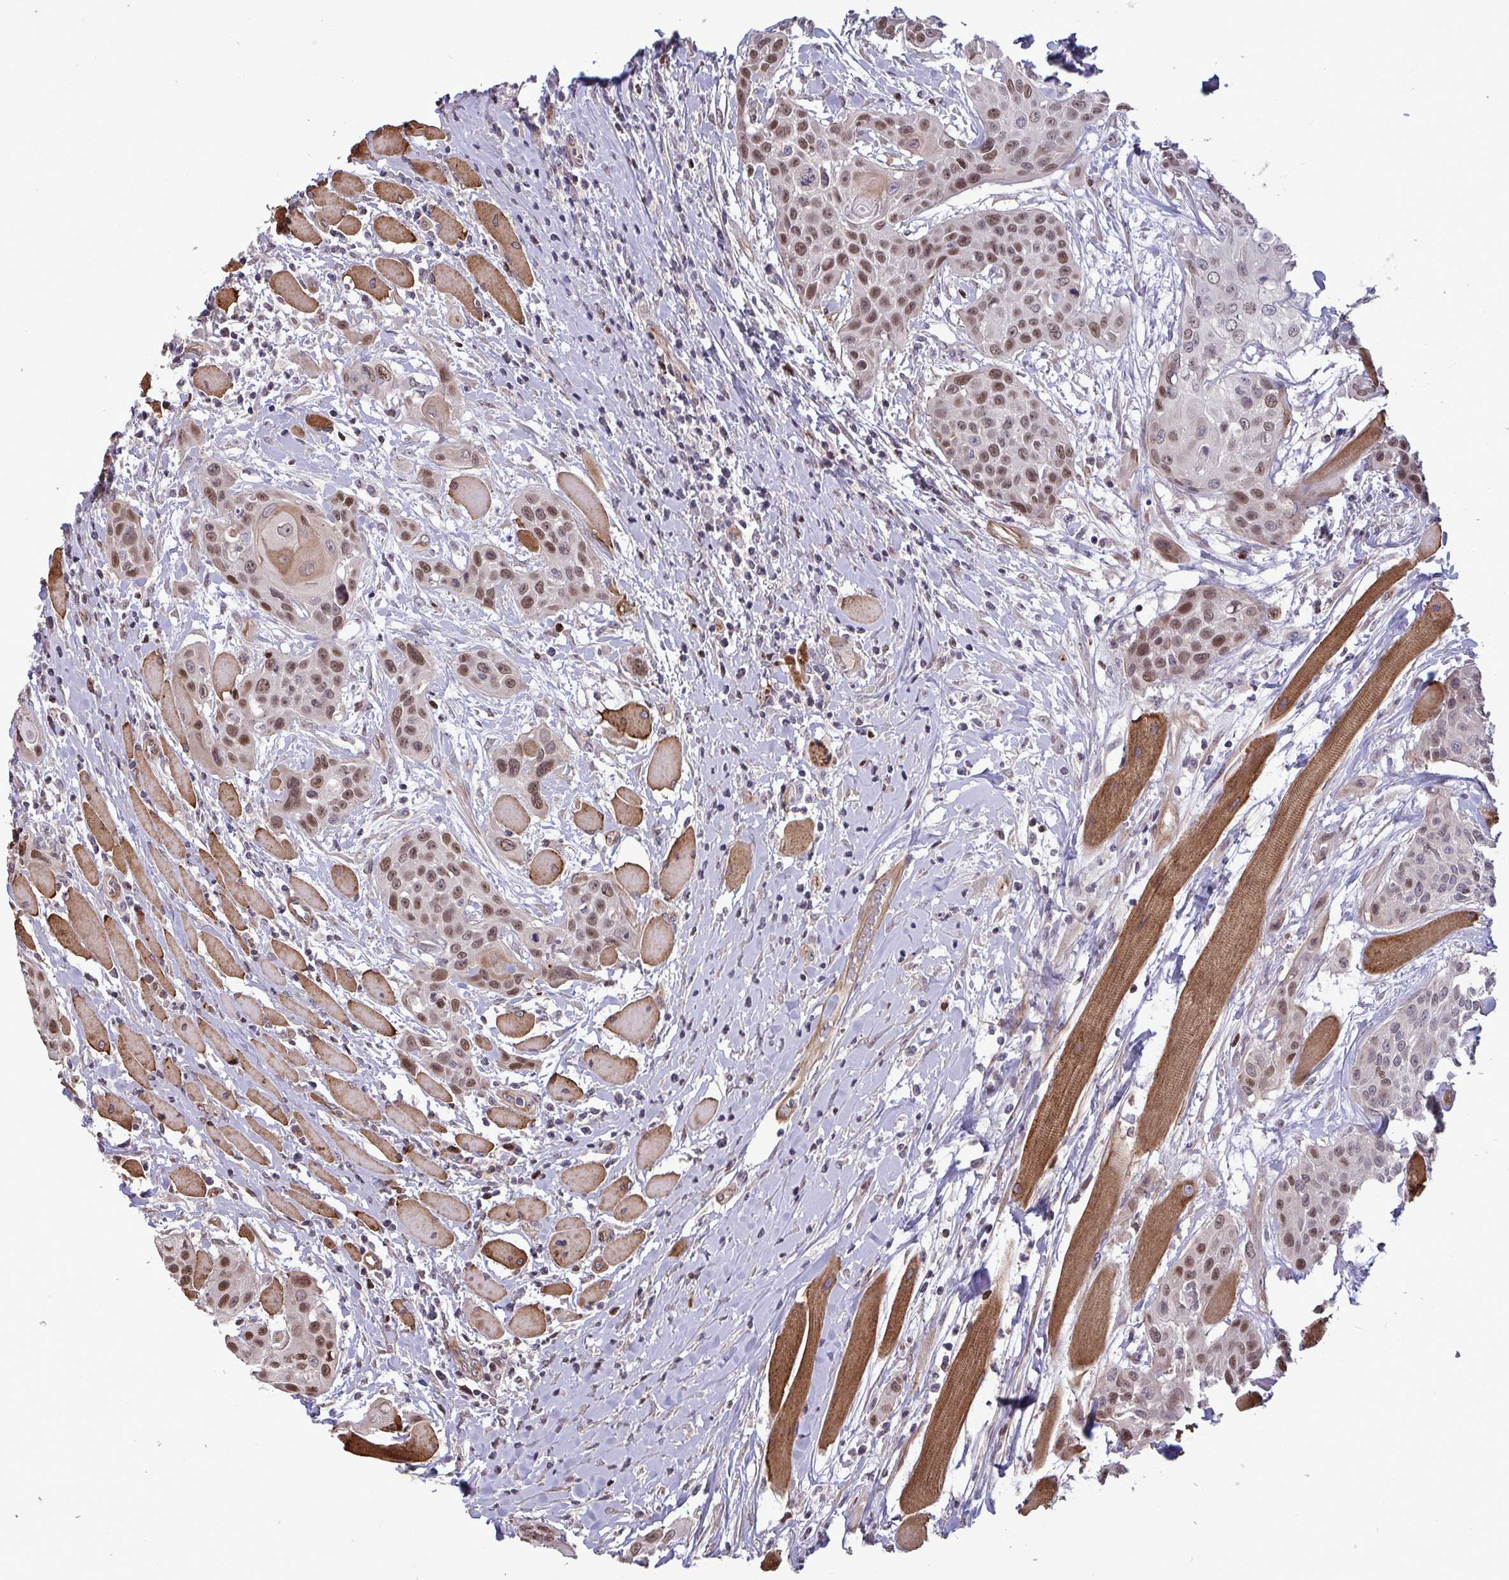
{"staining": {"intensity": "moderate", "quantity": ">75%", "location": "nuclear"}, "tissue": "head and neck cancer", "cell_type": "Tumor cells", "image_type": "cancer", "snomed": [{"axis": "morphology", "description": "Squamous cell carcinoma, NOS"}, {"axis": "topography", "description": "Head-Neck"}], "caption": "A histopathology image showing moderate nuclear staining in about >75% of tumor cells in head and neck cancer, as visualized by brown immunohistochemical staining.", "gene": "IPO5", "patient": {"sex": "female", "age": 73}}